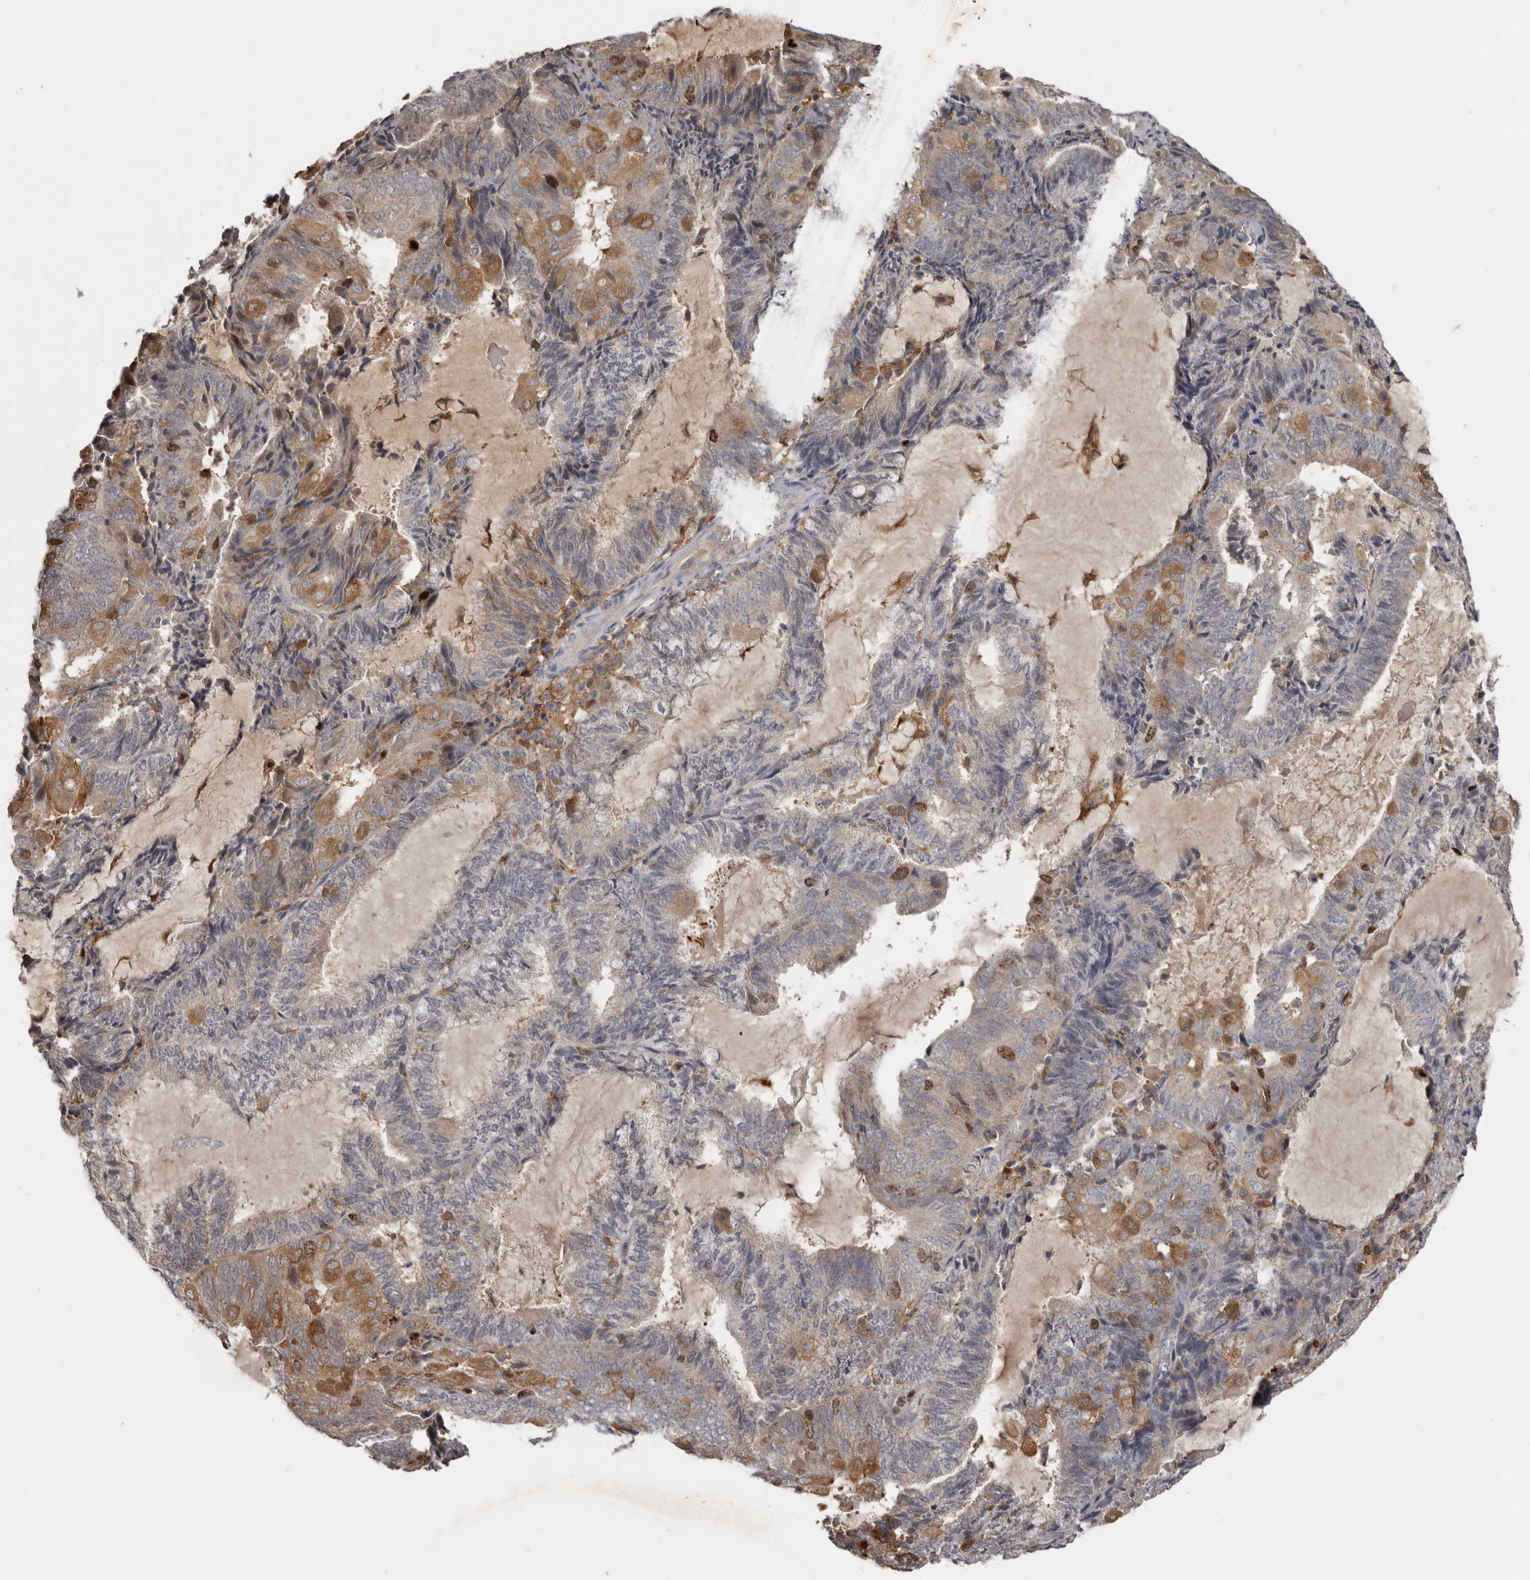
{"staining": {"intensity": "moderate", "quantity": "25%-75%", "location": "cytoplasmic/membranous"}, "tissue": "endometrial cancer", "cell_type": "Tumor cells", "image_type": "cancer", "snomed": [{"axis": "morphology", "description": "Adenocarcinoma, NOS"}, {"axis": "topography", "description": "Endometrium"}], "caption": "IHC of endometrial cancer displays medium levels of moderate cytoplasmic/membranous staining in about 25%-75% of tumor cells. Nuclei are stained in blue.", "gene": "CDCA8", "patient": {"sex": "female", "age": 81}}